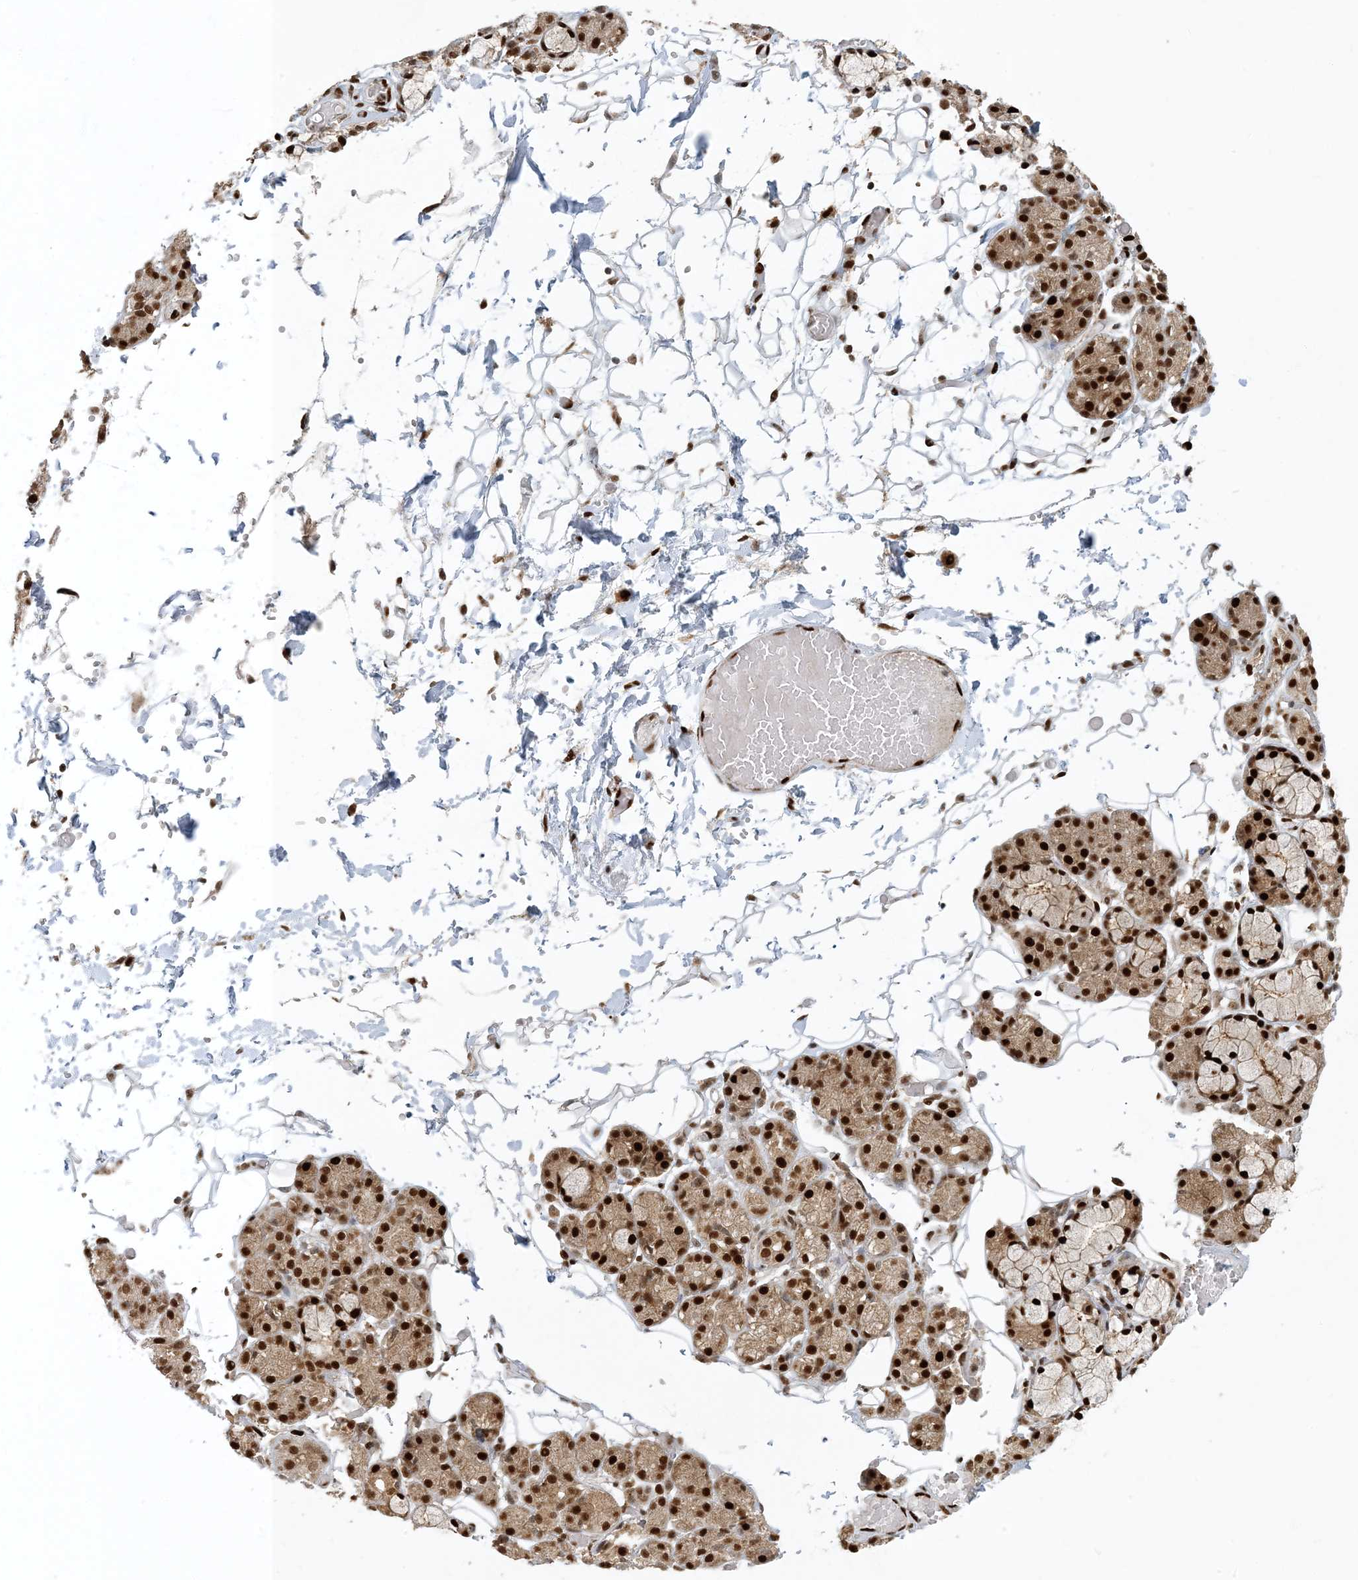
{"staining": {"intensity": "strong", "quantity": ">75%", "location": "cytoplasmic/membranous,nuclear"}, "tissue": "salivary gland", "cell_type": "Glandular cells", "image_type": "normal", "snomed": [{"axis": "morphology", "description": "Normal tissue, NOS"}, {"axis": "topography", "description": "Salivary gland"}], "caption": "Immunohistochemical staining of normal salivary gland shows strong cytoplasmic/membranous,nuclear protein expression in about >75% of glandular cells. The staining is performed using DAB (3,3'-diaminobenzidine) brown chromogen to label protein expression. The nuclei are counter-stained blue using hematoxylin.", "gene": "MBD1", "patient": {"sex": "male", "age": 63}}